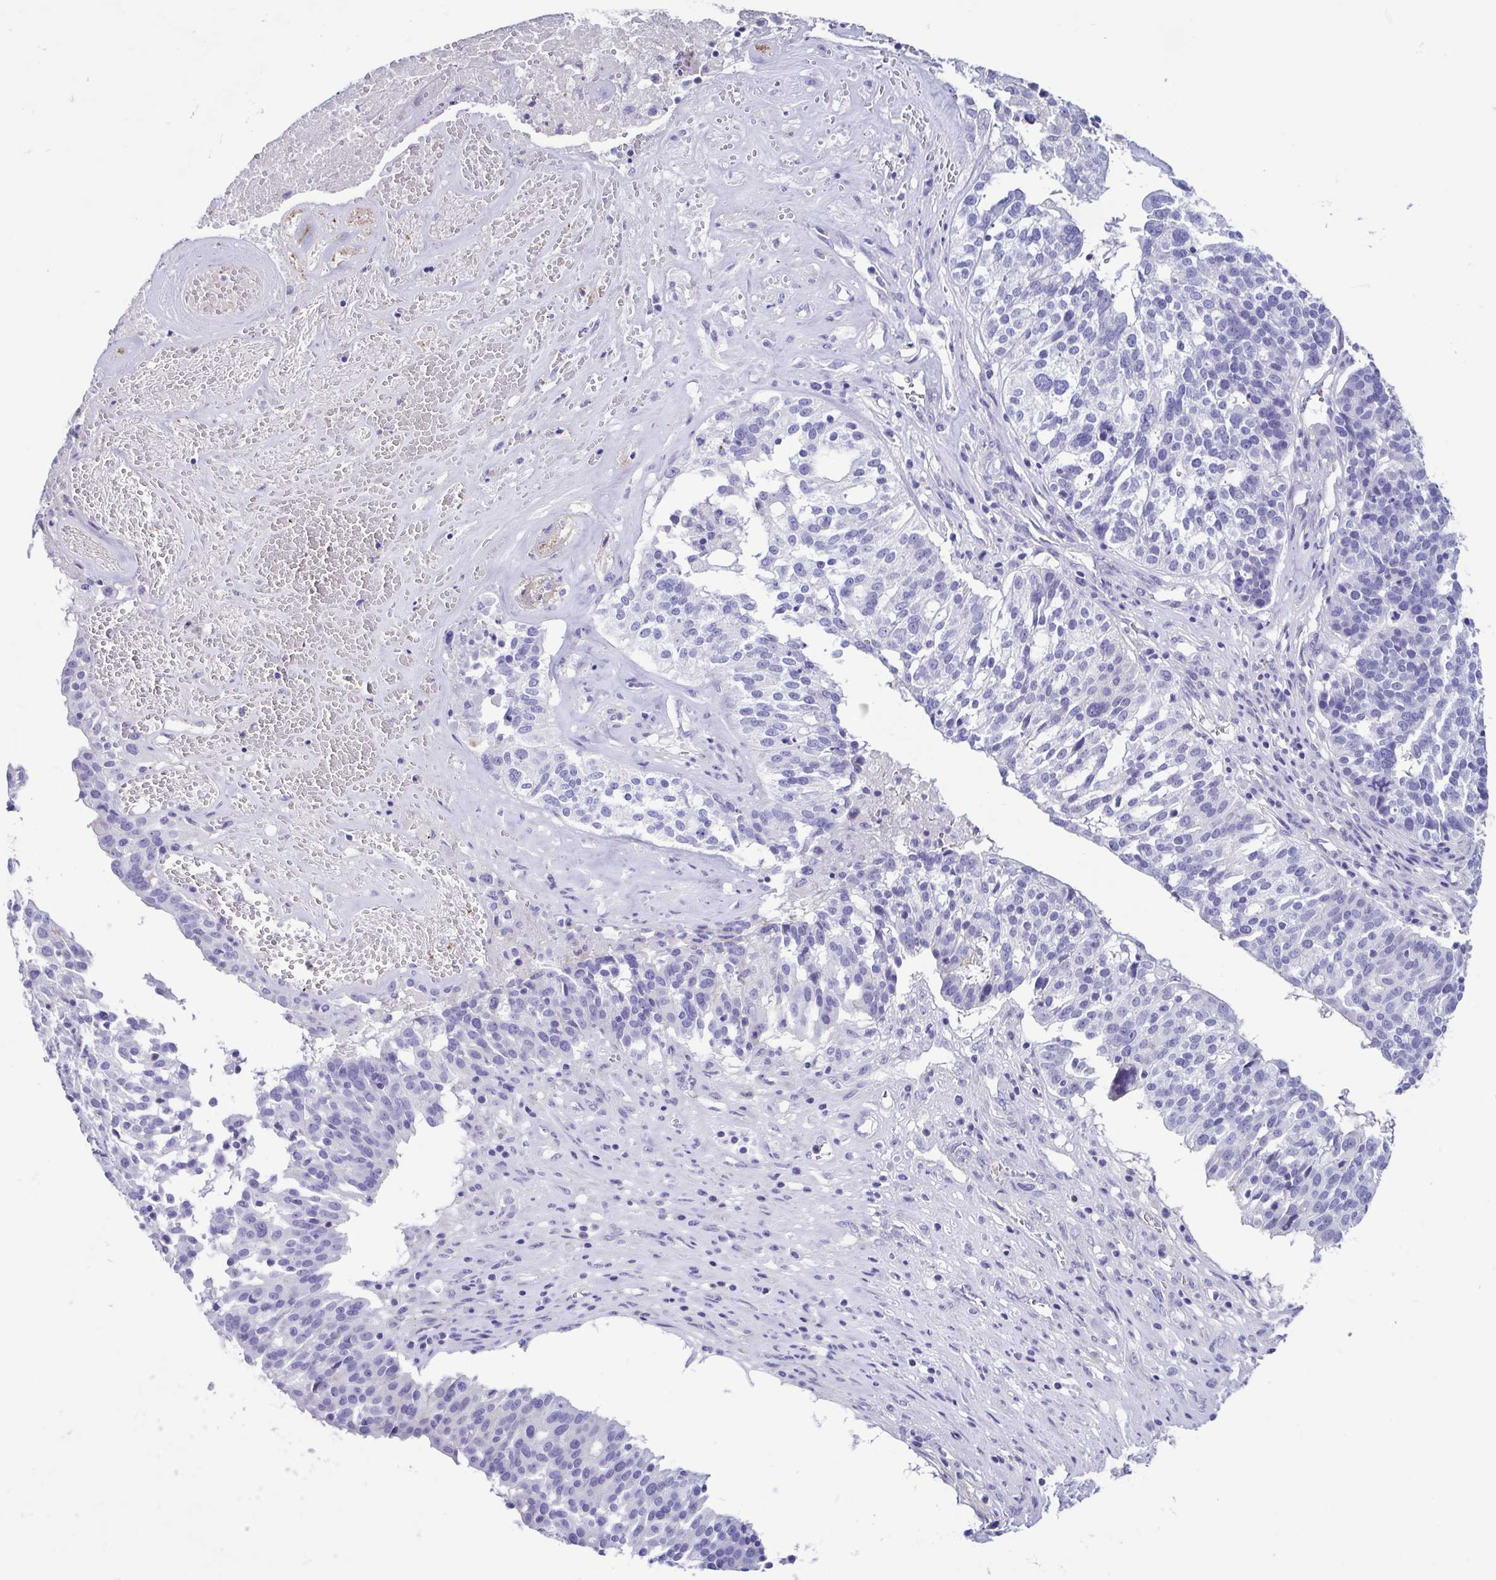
{"staining": {"intensity": "negative", "quantity": "none", "location": "none"}, "tissue": "ovarian cancer", "cell_type": "Tumor cells", "image_type": "cancer", "snomed": [{"axis": "morphology", "description": "Cystadenocarcinoma, serous, NOS"}, {"axis": "topography", "description": "Ovary"}], "caption": "This image is of ovarian serous cystadenocarcinoma stained with immunohistochemistry (IHC) to label a protein in brown with the nuclei are counter-stained blue. There is no positivity in tumor cells.", "gene": "CYP11B1", "patient": {"sex": "female", "age": 59}}